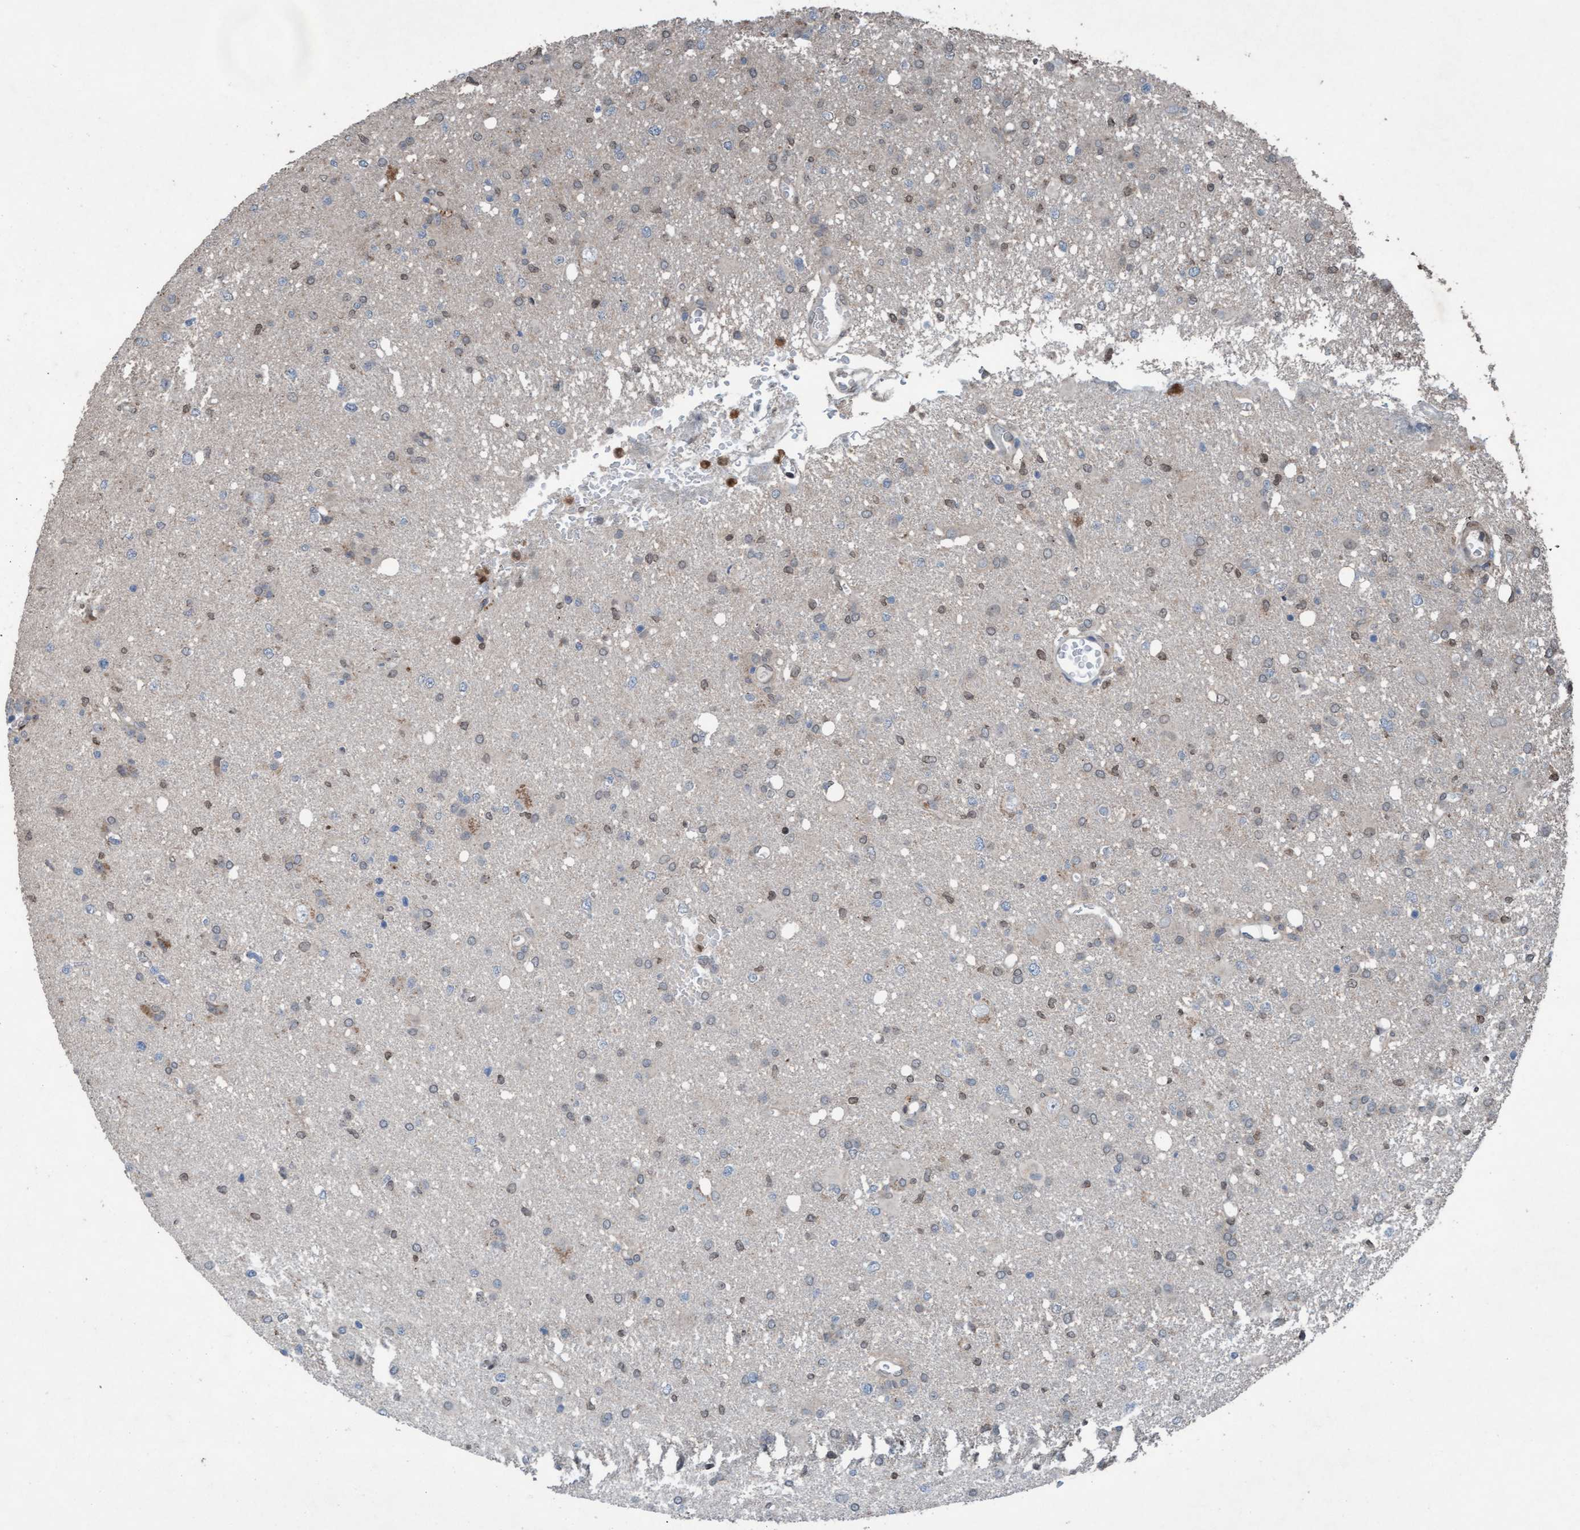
{"staining": {"intensity": "weak", "quantity": "<25%", "location": "nuclear"}, "tissue": "glioma", "cell_type": "Tumor cells", "image_type": "cancer", "snomed": [{"axis": "morphology", "description": "Glioma, malignant, High grade"}, {"axis": "topography", "description": "Brain"}], "caption": "Tumor cells show no significant protein staining in malignant high-grade glioma.", "gene": "PLXNB2", "patient": {"sex": "female", "age": 57}}